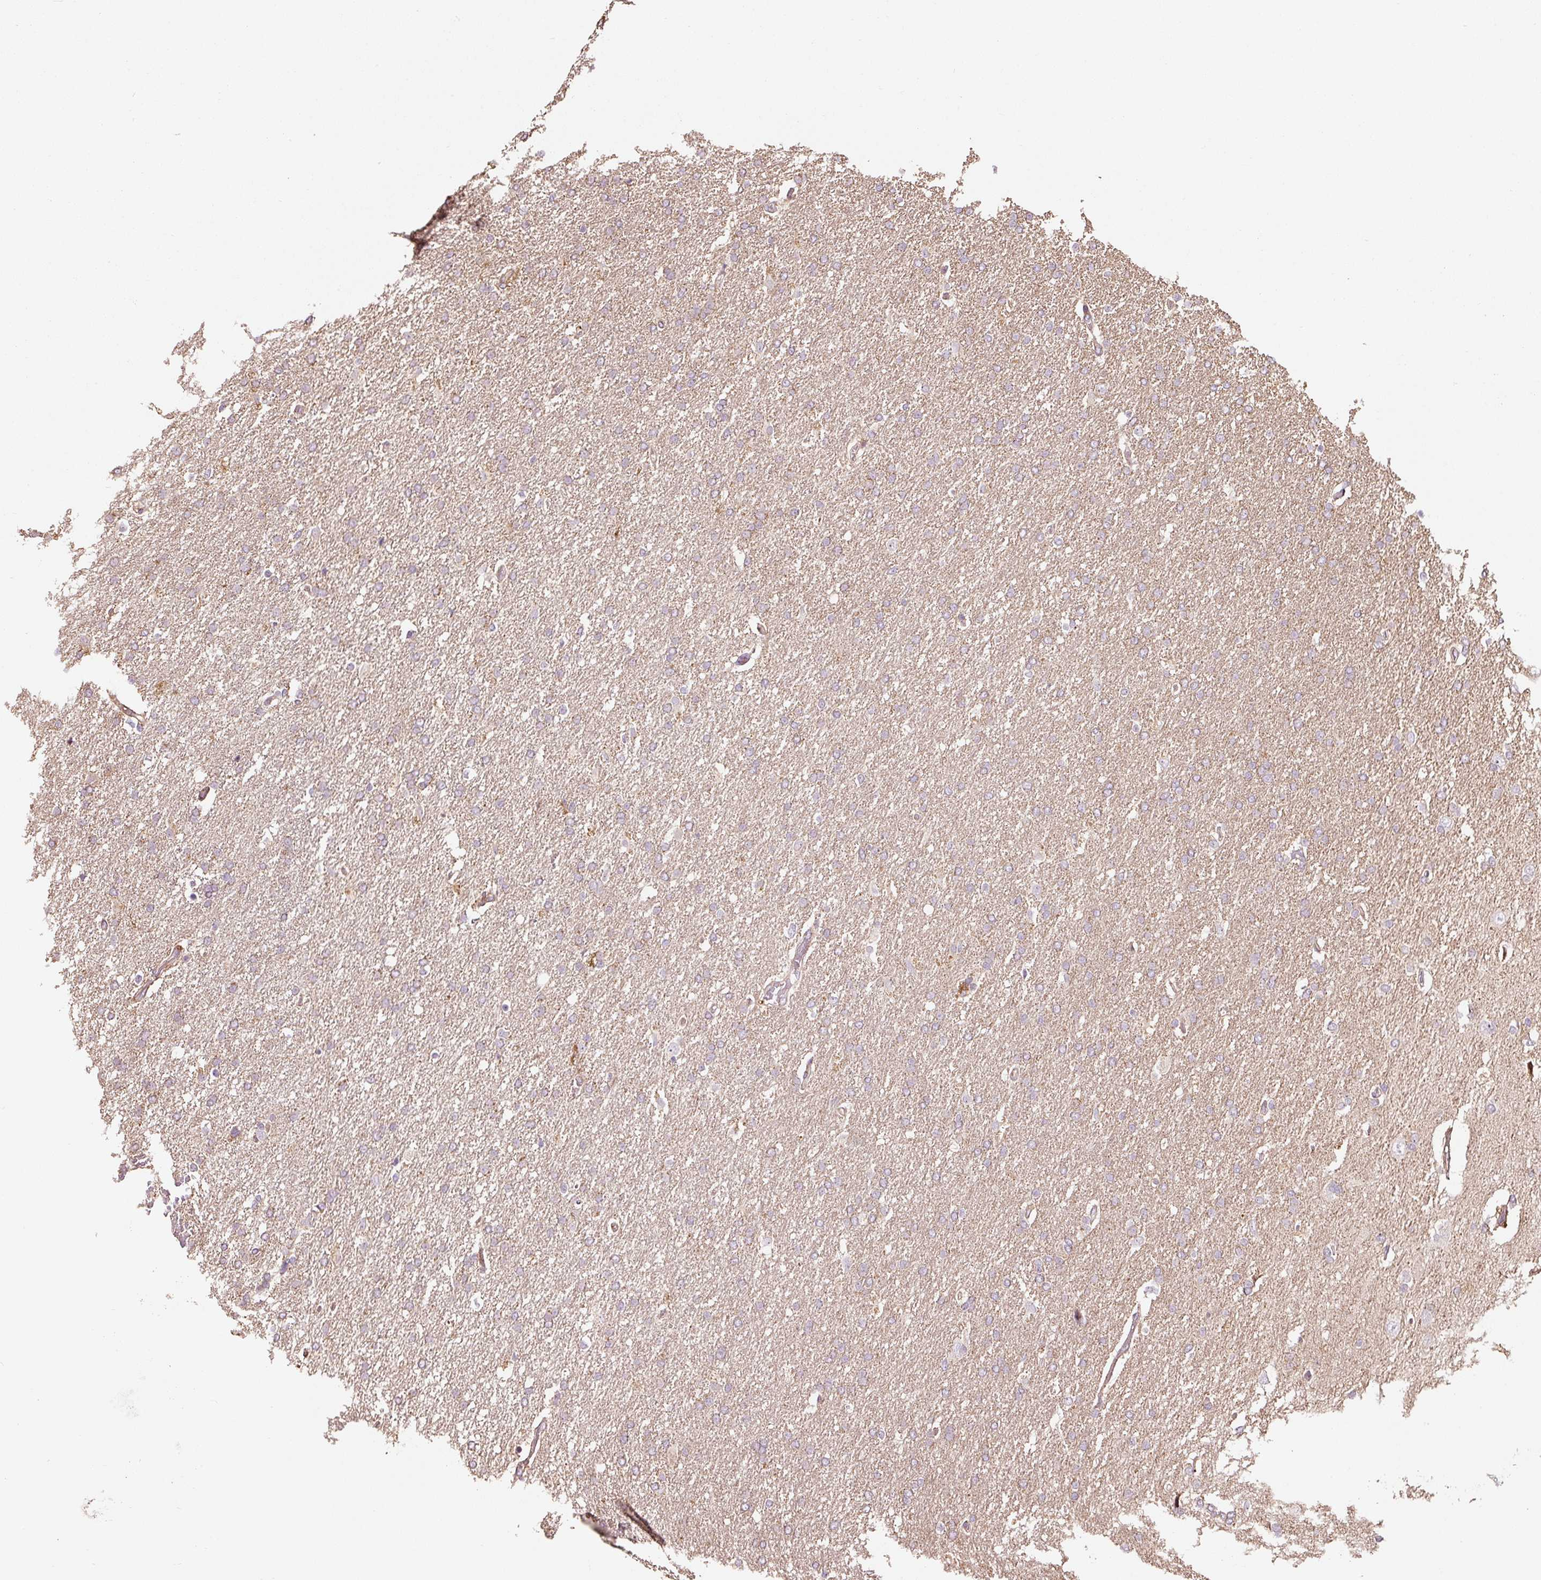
{"staining": {"intensity": "weak", "quantity": "<25%", "location": "cytoplasmic/membranous"}, "tissue": "glioma", "cell_type": "Tumor cells", "image_type": "cancer", "snomed": [{"axis": "morphology", "description": "Glioma, malignant, High grade"}, {"axis": "topography", "description": "Brain"}], "caption": "Tumor cells show no significant expression in malignant glioma (high-grade). (DAB (3,3'-diaminobenzidine) IHC visualized using brightfield microscopy, high magnification).", "gene": "ETF1", "patient": {"sex": "male", "age": 72}}